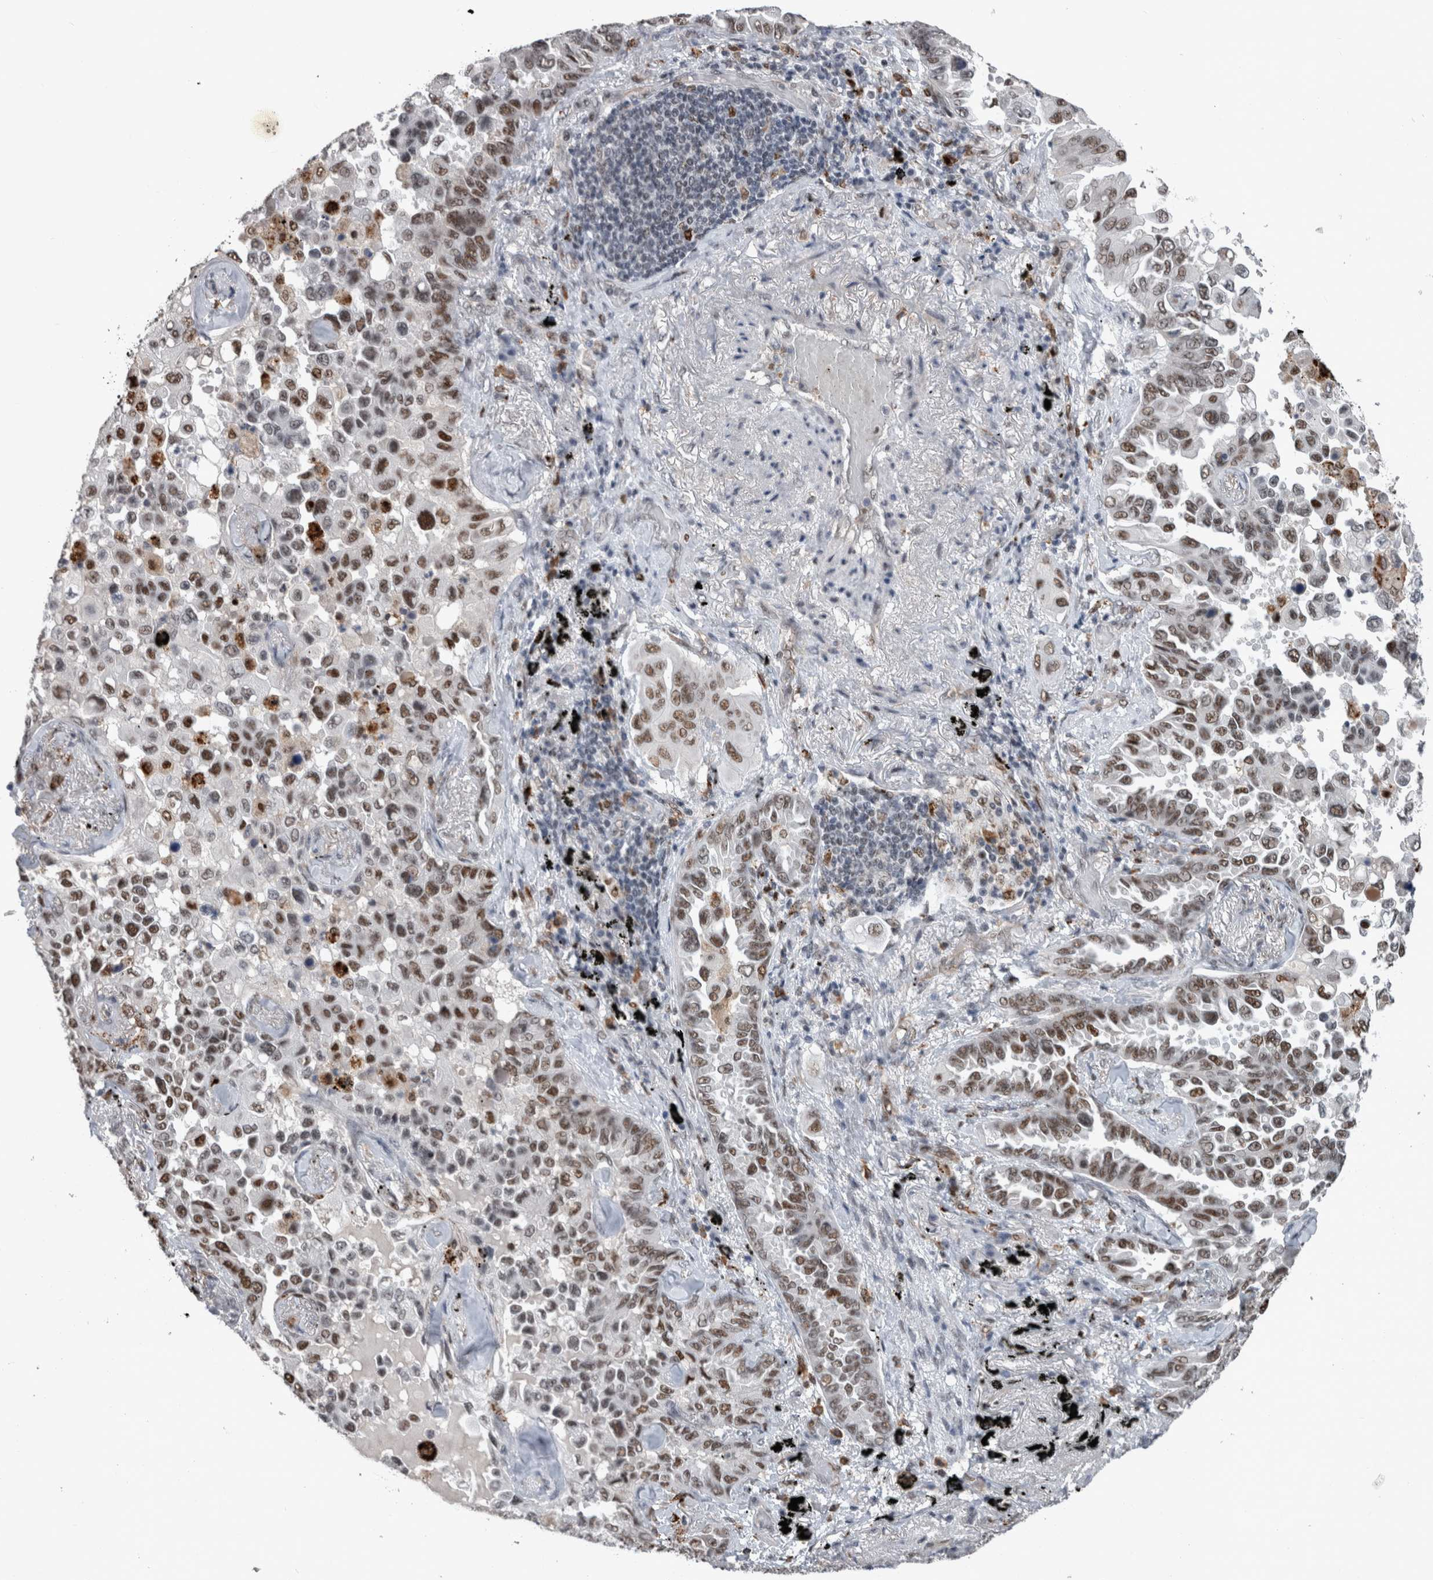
{"staining": {"intensity": "moderate", "quantity": ">75%", "location": "nuclear"}, "tissue": "lung cancer", "cell_type": "Tumor cells", "image_type": "cancer", "snomed": [{"axis": "morphology", "description": "Adenocarcinoma, NOS"}, {"axis": "topography", "description": "Lung"}], "caption": "Moderate nuclear expression for a protein is seen in about >75% of tumor cells of adenocarcinoma (lung) using immunohistochemistry (IHC).", "gene": "POLD2", "patient": {"sex": "female", "age": 67}}